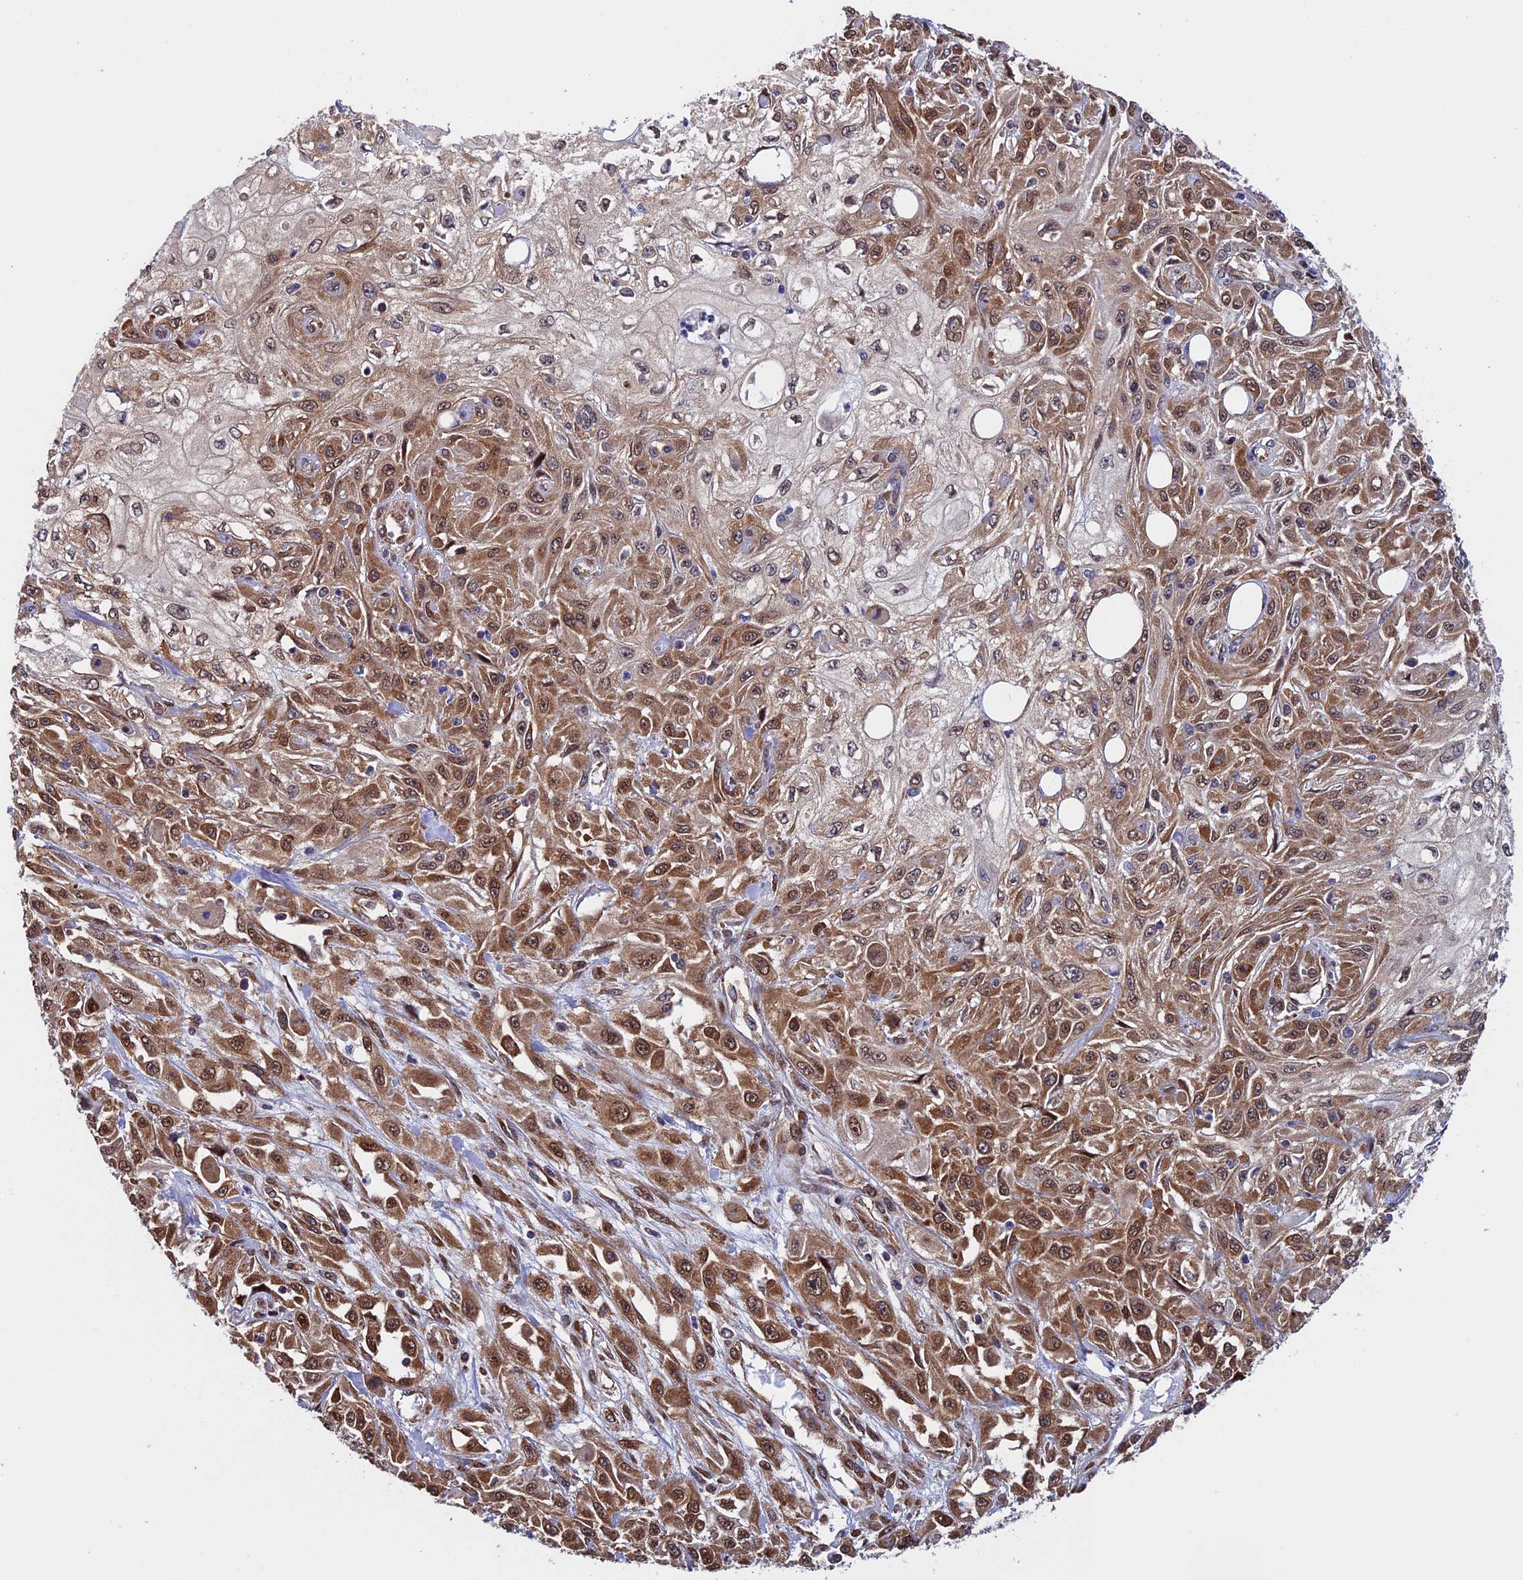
{"staining": {"intensity": "moderate", "quantity": ">75%", "location": "cytoplasmic/membranous,nuclear"}, "tissue": "skin cancer", "cell_type": "Tumor cells", "image_type": "cancer", "snomed": [{"axis": "morphology", "description": "Squamous cell carcinoma, NOS"}, {"axis": "morphology", "description": "Squamous cell carcinoma, metastatic, NOS"}, {"axis": "topography", "description": "Skin"}, {"axis": "topography", "description": "Lymph node"}], "caption": "This is a photomicrograph of IHC staining of squamous cell carcinoma (skin), which shows moderate positivity in the cytoplasmic/membranous and nuclear of tumor cells.", "gene": "SLC9A5", "patient": {"sex": "male", "age": 75}}